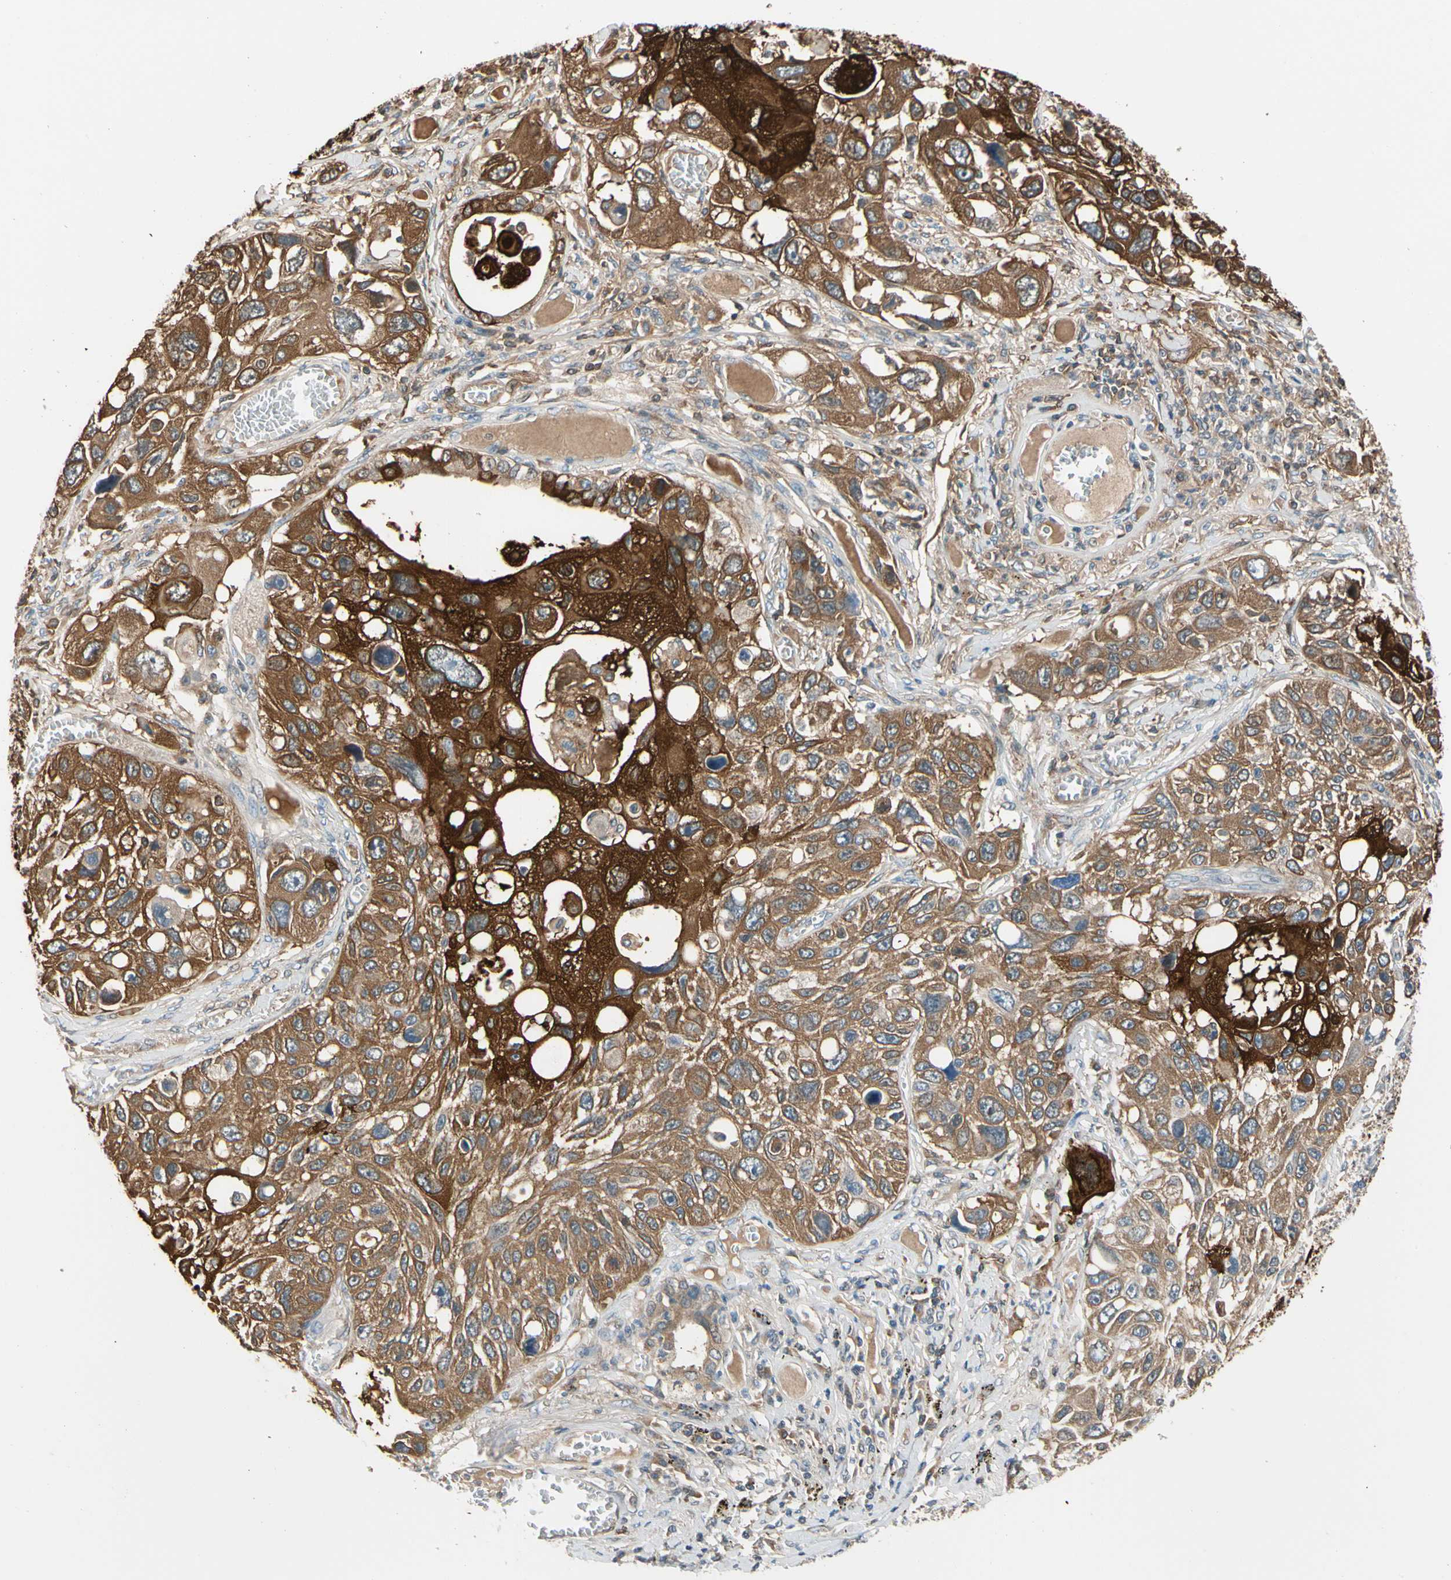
{"staining": {"intensity": "strong", "quantity": ">75%", "location": "cytoplasmic/membranous"}, "tissue": "lung cancer", "cell_type": "Tumor cells", "image_type": "cancer", "snomed": [{"axis": "morphology", "description": "Squamous cell carcinoma, NOS"}, {"axis": "topography", "description": "Lung"}], "caption": "Immunohistochemical staining of human lung cancer displays strong cytoplasmic/membranous protein staining in approximately >75% of tumor cells. (IHC, brightfield microscopy, high magnification).", "gene": "STK40", "patient": {"sex": "male", "age": 71}}